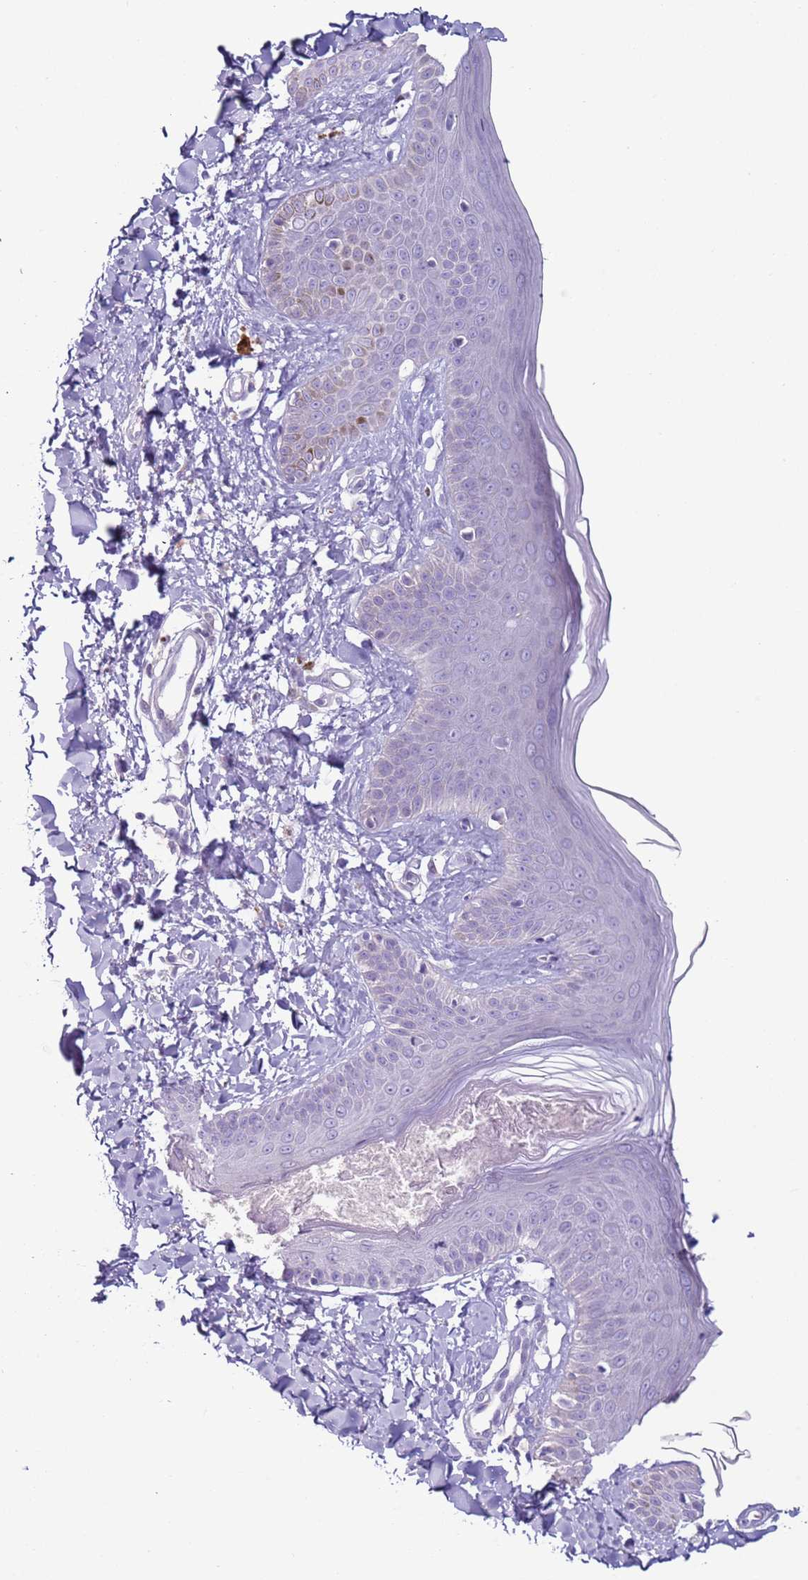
{"staining": {"intensity": "negative", "quantity": "none", "location": "none"}, "tissue": "skin", "cell_type": "Fibroblasts", "image_type": "normal", "snomed": [{"axis": "morphology", "description": "Normal tissue, NOS"}, {"axis": "topography", "description": "Skin"}], "caption": "Skin stained for a protein using immunohistochemistry (IHC) shows no positivity fibroblasts.", "gene": "NPAP1", "patient": {"sex": "male", "age": 52}}